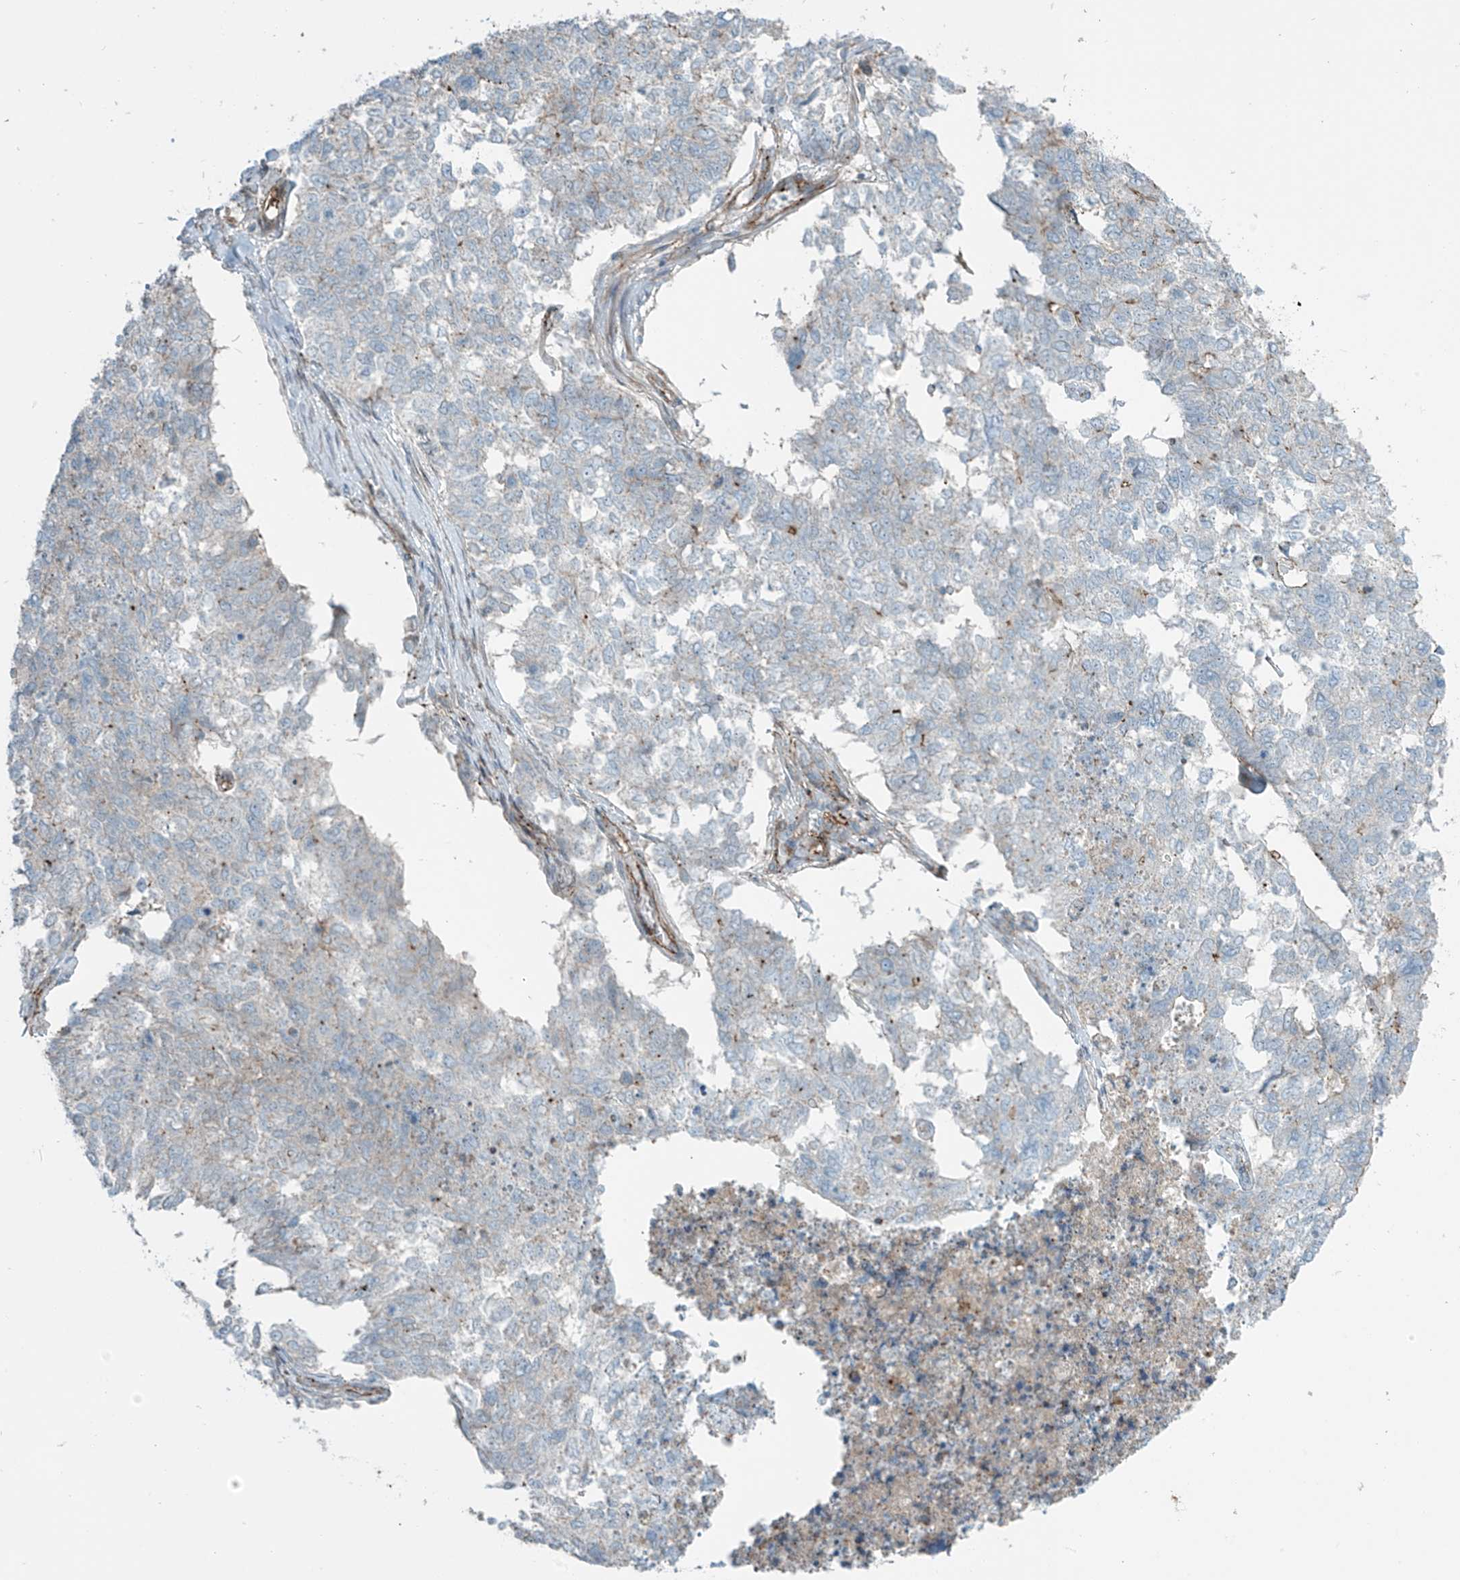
{"staining": {"intensity": "negative", "quantity": "none", "location": "none"}, "tissue": "cervical cancer", "cell_type": "Tumor cells", "image_type": "cancer", "snomed": [{"axis": "morphology", "description": "Squamous cell carcinoma, NOS"}, {"axis": "topography", "description": "Cervix"}], "caption": "This is a photomicrograph of immunohistochemistry staining of cervical squamous cell carcinoma, which shows no staining in tumor cells.", "gene": "SLC9A2", "patient": {"sex": "female", "age": 63}}